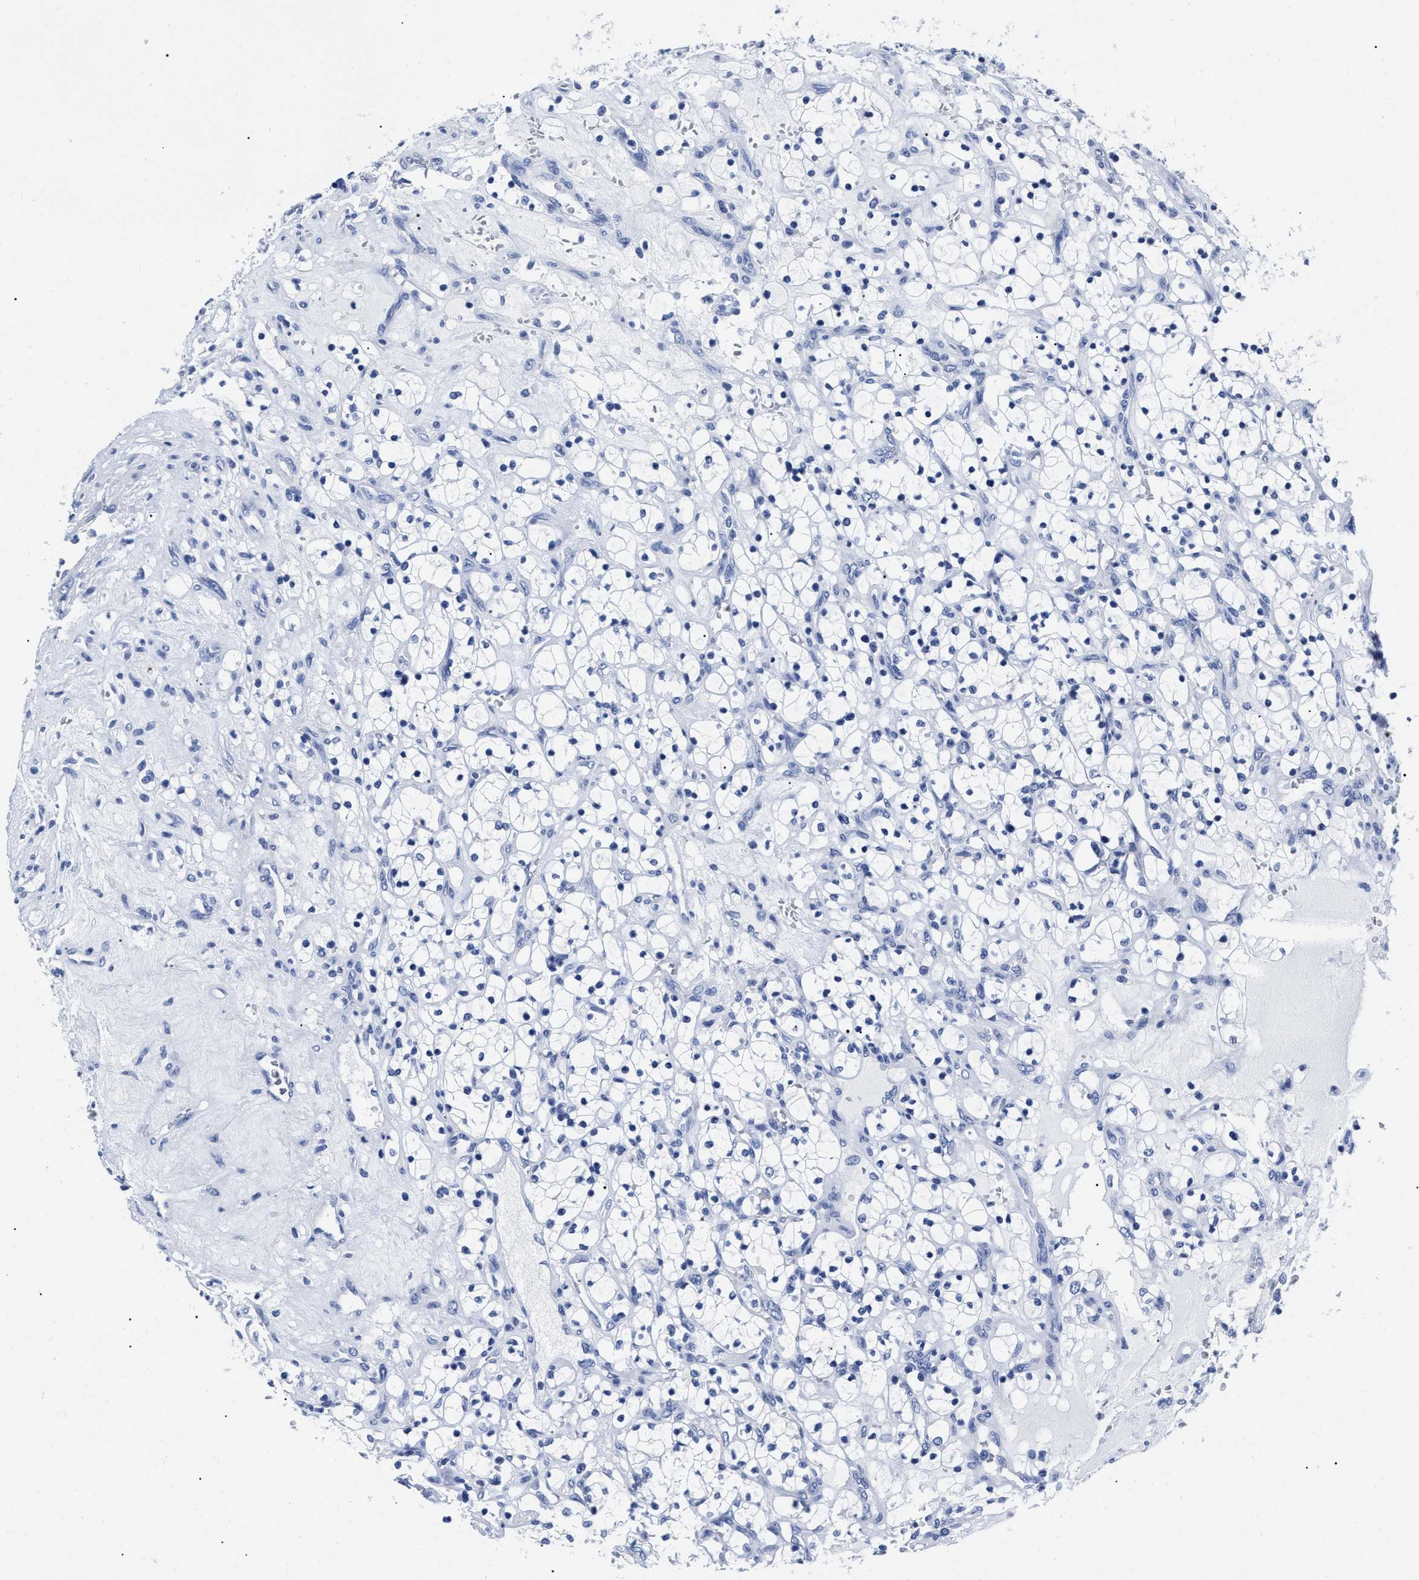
{"staining": {"intensity": "negative", "quantity": "none", "location": "none"}, "tissue": "renal cancer", "cell_type": "Tumor cells", "image_type": "cancer", "snomed": [{"axis": "morphology", "description": "Adenocarcinoma, NOS"}, {"axis": "topography", "description": "Kidney"}], "caption": "Tumor cells are negative for brown protein staining in renal cancer (adenocarcinoma).", "gene": "ALPG", "patient": {"sex": "female", "age": 69}}